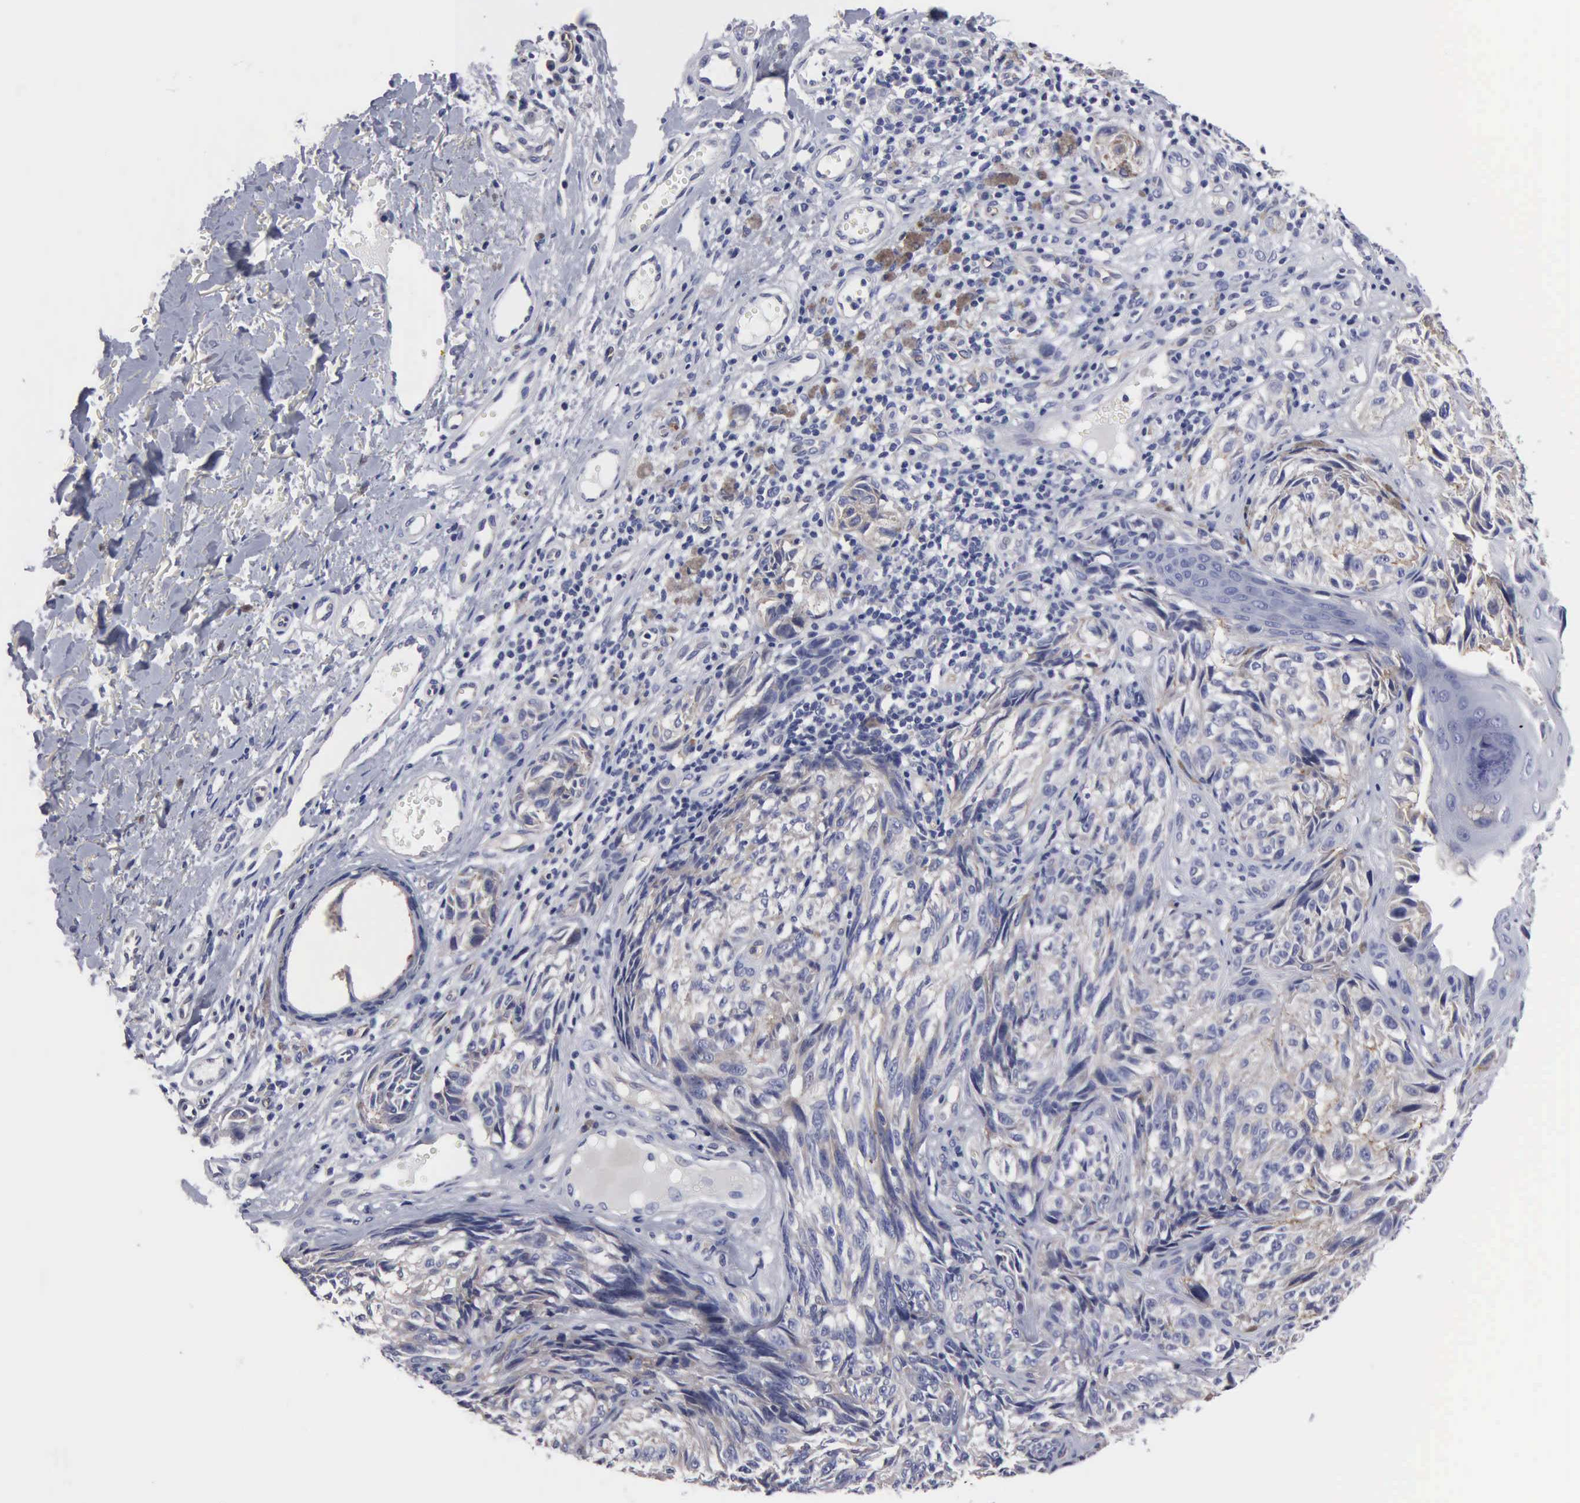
{"staining": {"intensity": "weak", "quantity": "<25%", "location": "cytoplasmic/membranous"}, "tissue": "melanoma", "cell_type": "Tumor cells", "image_type": "cancer", "snomed": [{"axis": "morphology", "description": "Malignant melanoma, NOS"}, {"axis": "topography", "description": "Skin"}], "caption": "Immunohistochemistry (IHC) micrograph of melanoma stained for a protein (brown), which demonstrates no positivity in tumor cells. Nuclei are stained in blue.", "gene": "RDX", "patient": {"sex": "male", "age": 67}}